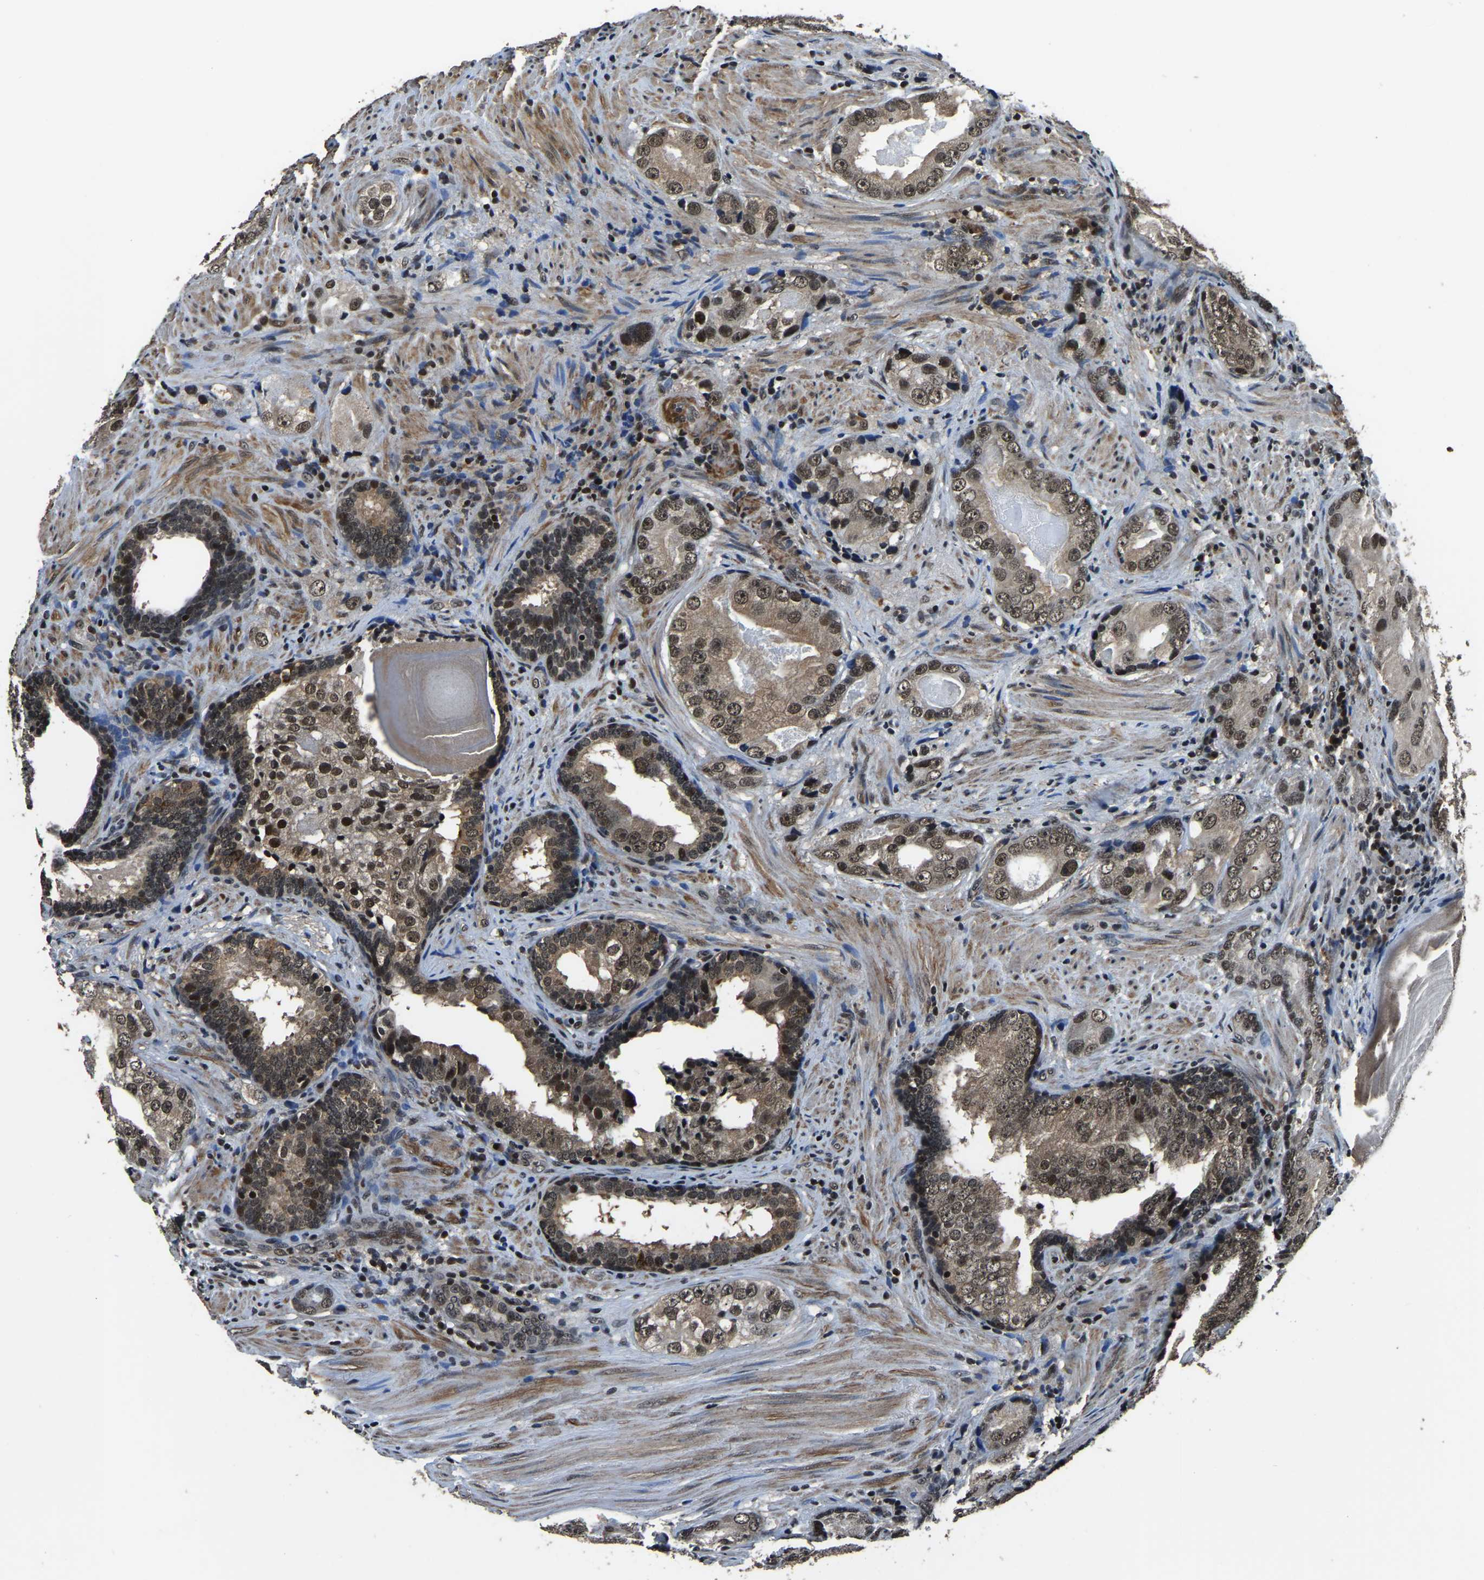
{"staining": {"intensity": "moderate", "quantity": ">75%", "location": "cytoplasmic/membranous,nuclear"}, "tissue": "prostate cancer", "cell_type": "Tumor cells", "image_type": "cancer", "snomed": [{"axis": "morphology", "description": "Adenocarcinoma, High grade"}, {"axis": "topography", "description": "Prostate"}], "caption": "A high-resolution image shows immunohistochemistry staining of high-grade adenocarcinoma (prostate), which exhibits moderate cytoplasmic/membranous and nuclear expression in about >75% of tumor cells. (DAB (3,3'-diaminobenzidine) IHC, brown staining for protein, blue staining for nuclei).", "gene": "ANKIB1", "patient": {"sex": "male", "age": 66}}